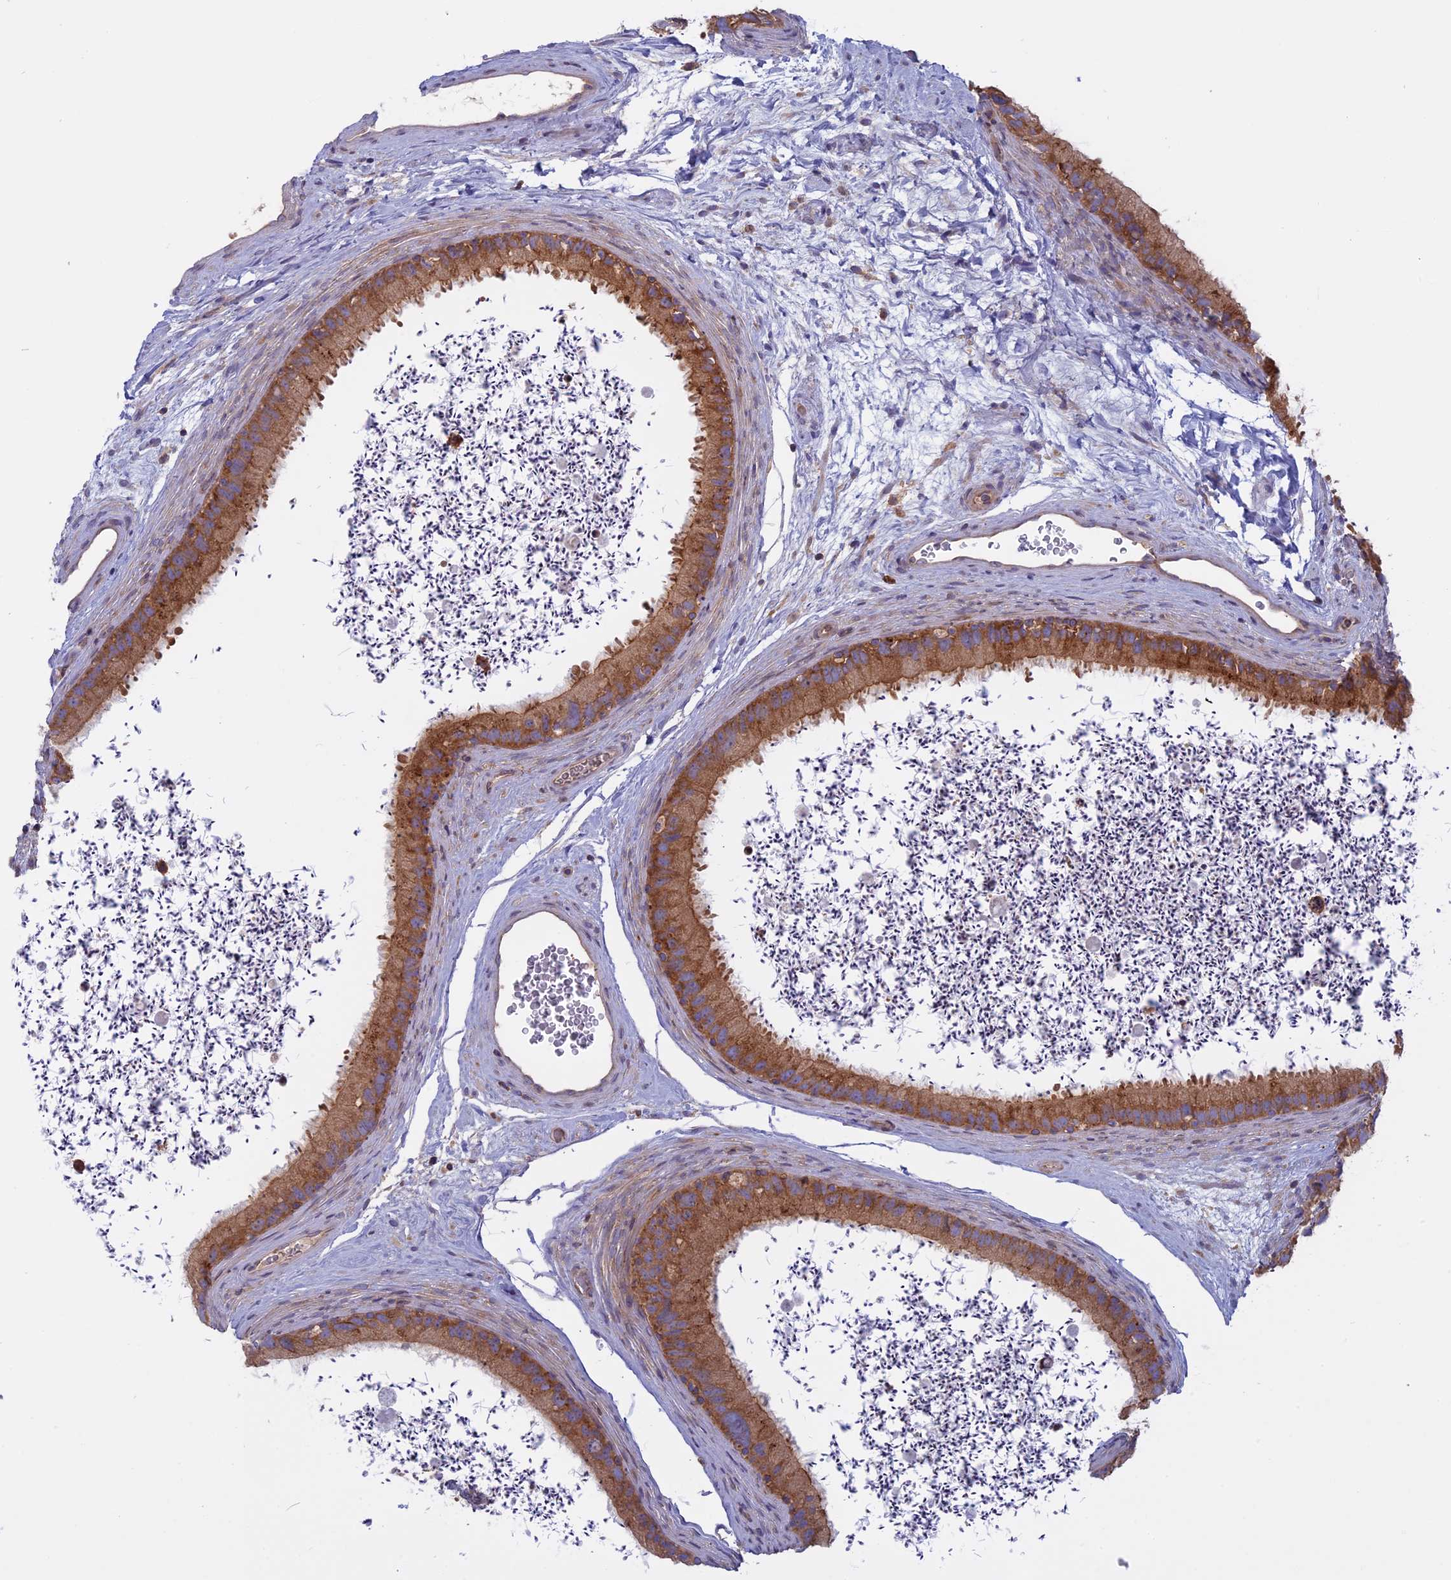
{"staining": {"intensity": "moderate", "quantity": ">75%", "location": "cytoplasmic/membranous"}, "tissue": "epididymis", "cell_type": "Glandular cells", "image_type": "normal", "snomed": [{"axis": "morphology", "description": "Normal tissue, NOS"}, {"axis": "topography", "description": "Epididymis, spermatic cord, NOS"}], "caption": "Moderate cytoplasmic/membranous staining is identified in approximately >75% of glandular cells in benign epididymis. The staining was performed using DAB, with brown indicating positive protein expression. Nuclei are stained blue with hematoxylin.", "gene": "TMEM208", "patient": {"sex": "male", "age": 50}}